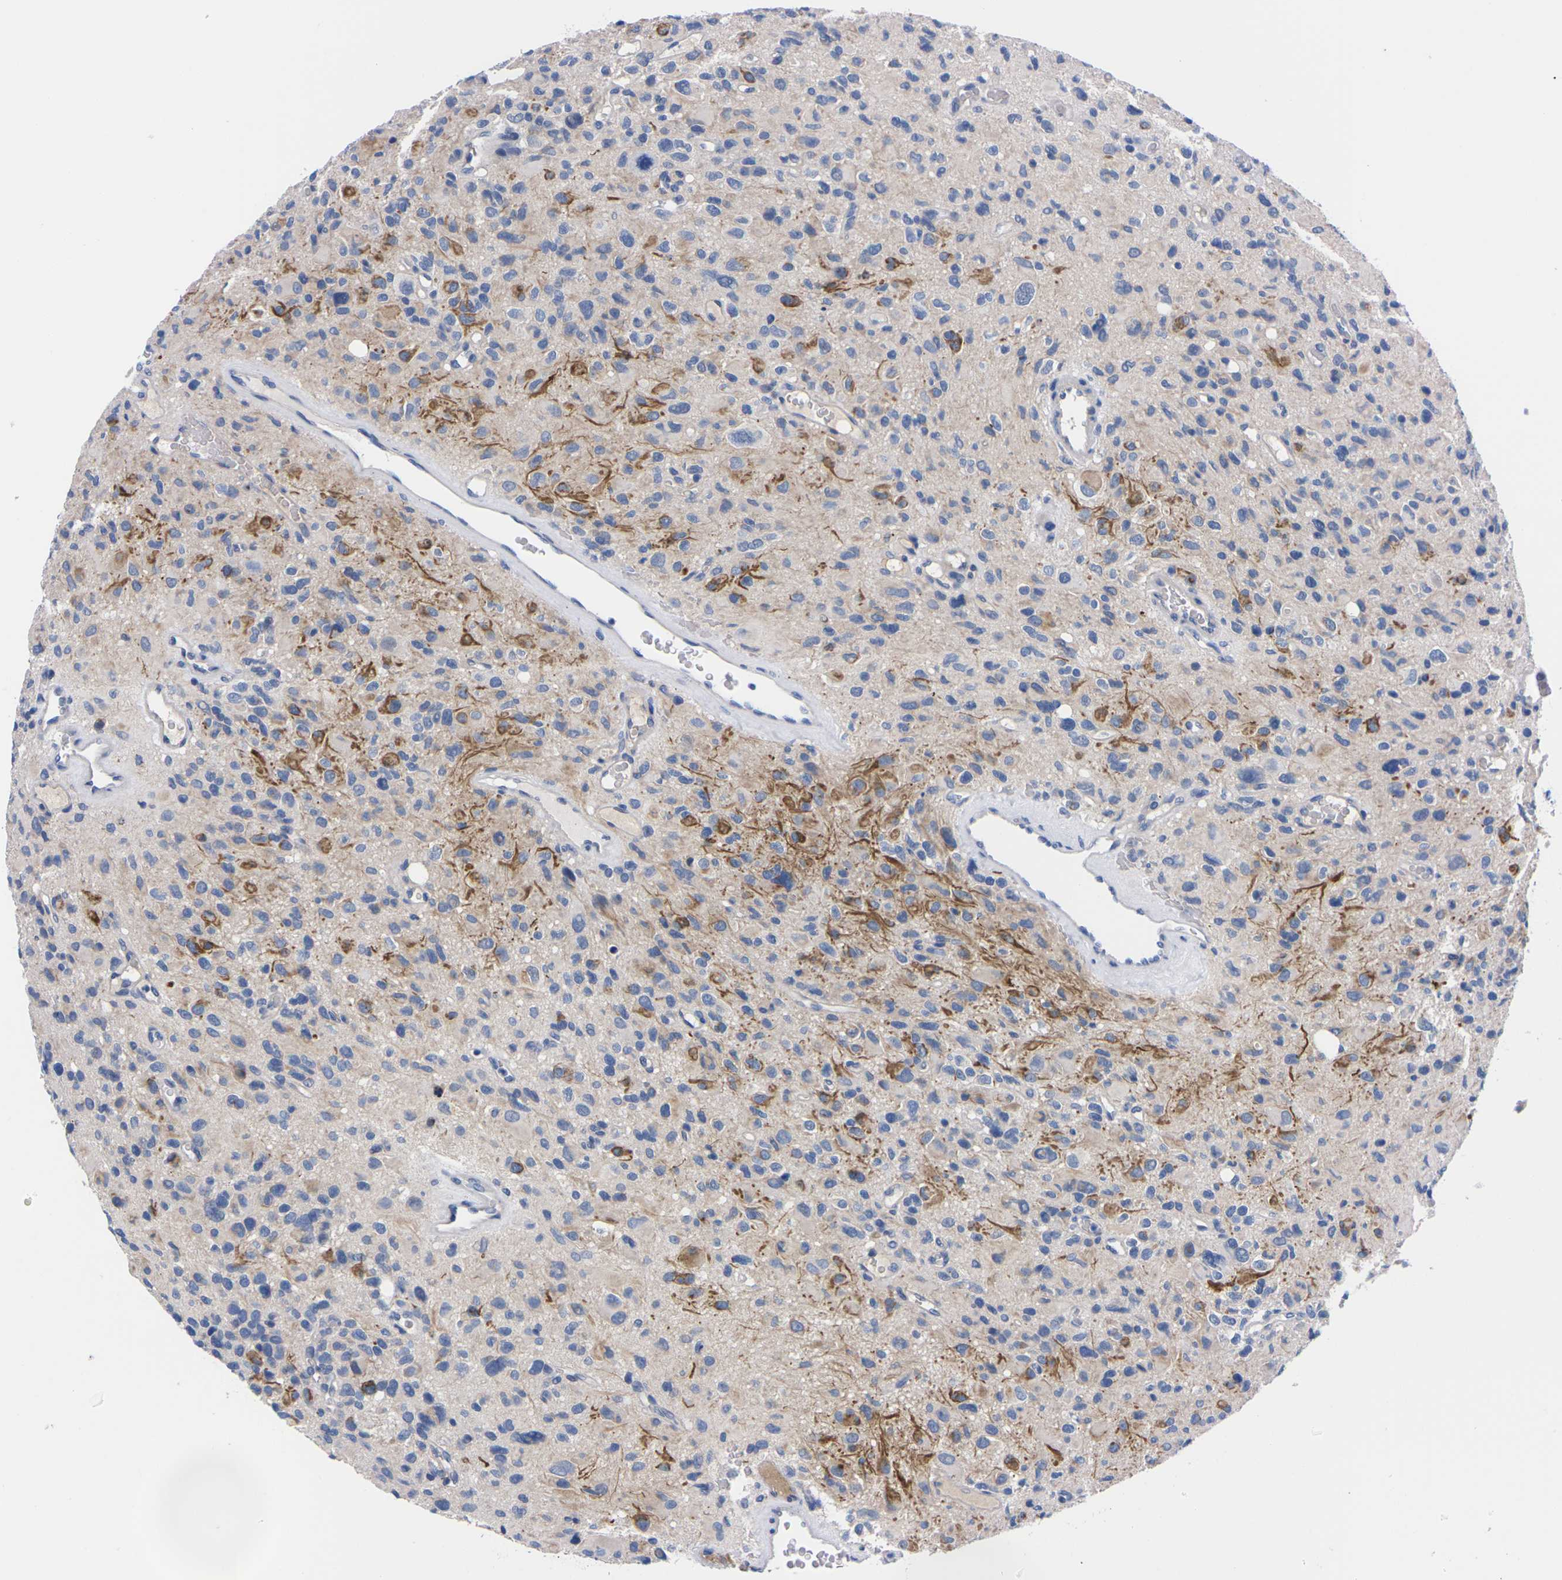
{"staining": {"intensity": "moderate", "quantity": "25%-75%", "location": "cytoplasmic/membranous"}, "tissue": "glioma", "cell_type": "Tumor cells", "image_type": "cancer", "snomed": [{"axis": "morphology", "description": "Glioma, malignant, High grade"}, {"axis": "topography", "description": "Brain"}], "caption": "Immunohistochemical staining of human high-grade glioma (malignant) displays moderate cytoplasmic/membranous protein positivity in approximately 25%-75% of tumor cells.", "gene": "FAM210A", "patient": {"sex": "male", "age": 48}}